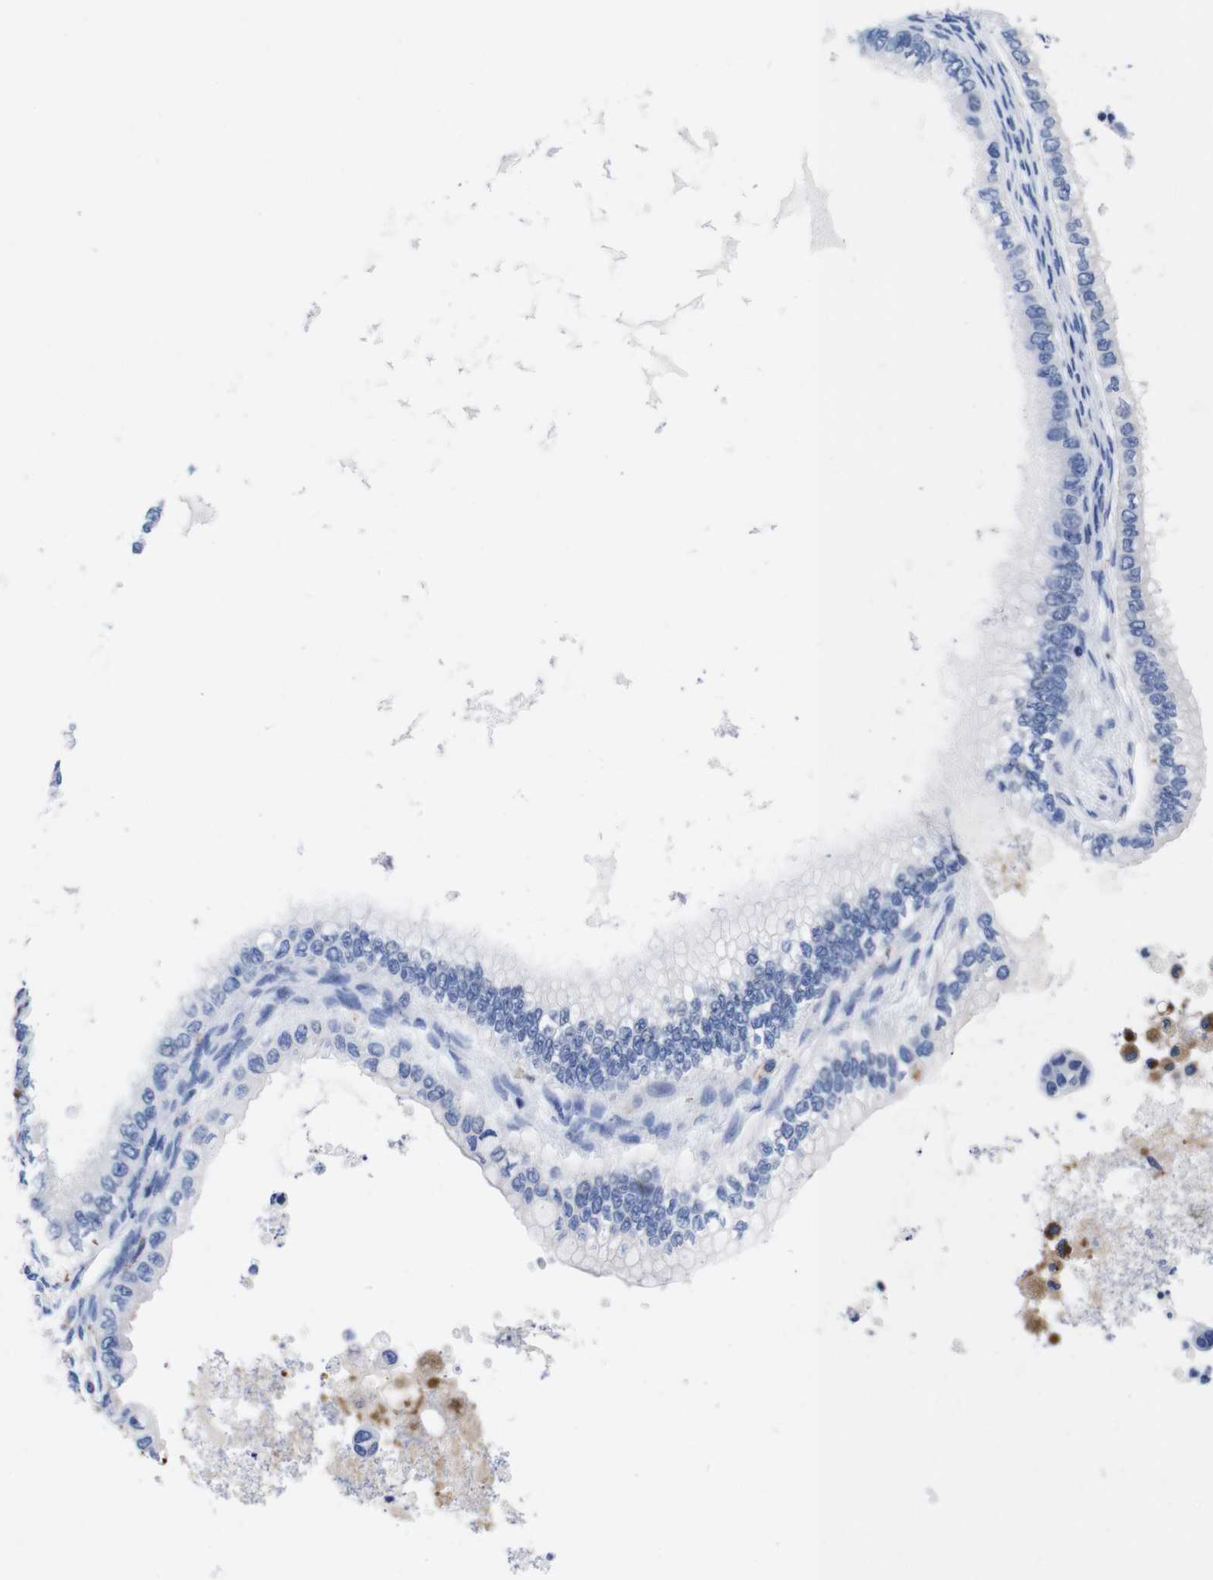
{"staining": {"intensity": "negative", "quantity": "none", "location": "none"}, "tissue": "ovarian cancer", "cell_type": "Tumor cells", "image_type": "cancer", "snomed": [{"axis": "morphology", "description": "Cystadenocarcinoma, mucinous, NOS"}, {"axis": "topography", "description": "Ovary"}], "caption": "High power microscopy micrograph of an IHC image of ovarian cancer (mucinous cystadenocarcinoma), revealing no significant expression in tumor cells.", "gene": "HLA-DMB", "patient": {"sex": "female", "age": 80}}